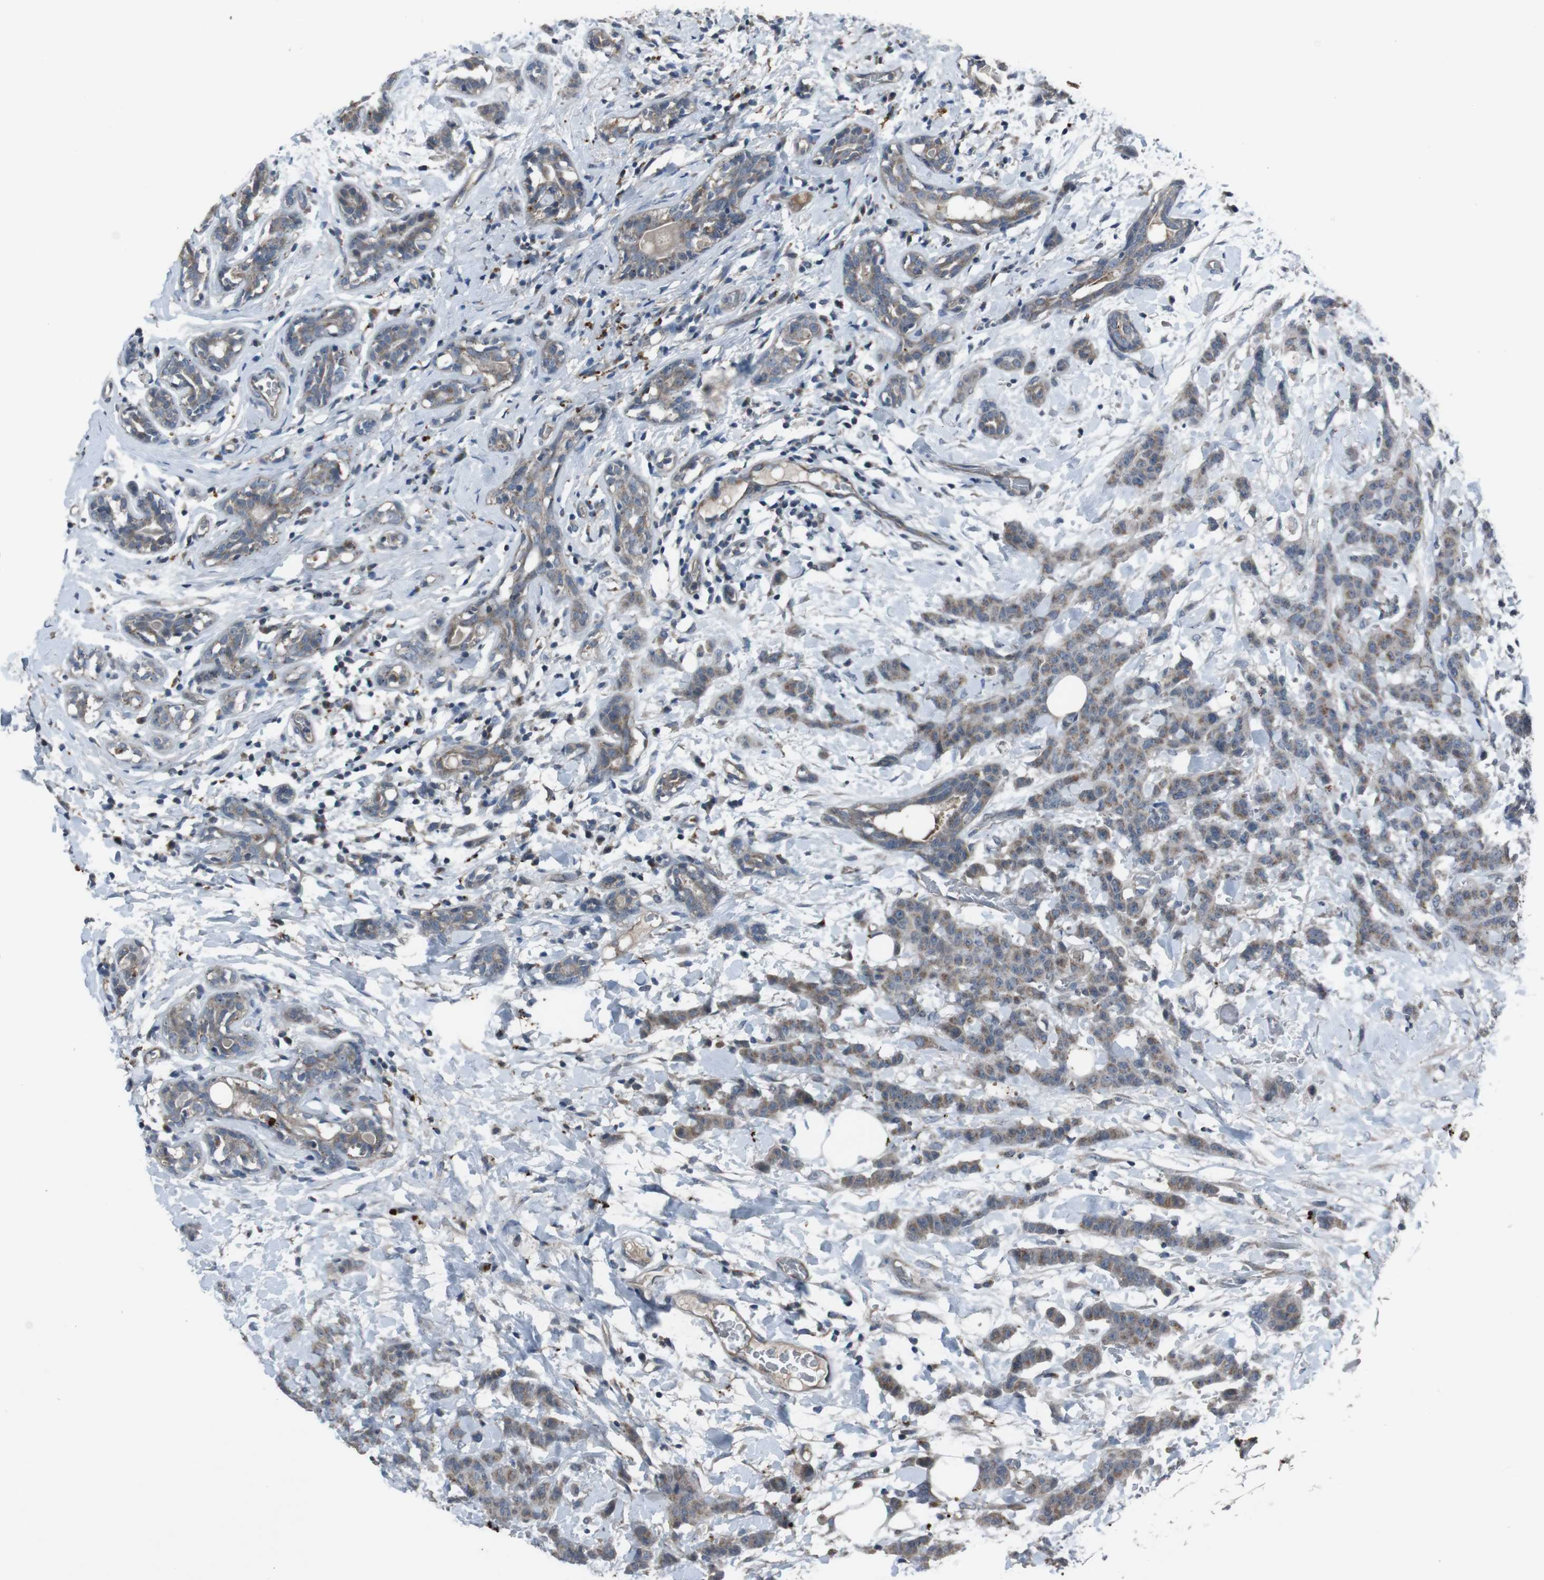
{"staining": {"intensity": "moderate", "quantity": ">75%", "location": "cytoplasmic/membranous"}, "tissue": "breast cancer", "cell_type": "Tumor cells", "image_type": "cancer", "snomed": [{"axis": "morphology", "description": "Normal tissue, NOS"}, {"axis": "morphology", "description": "Duct carcinoma"}, {"axis": "topography", "description": "Breast"}], "caption": "The image reveals immunohistochemical staining of breast cancer. There is moderate cytoplasmic/membranous positivity is present in approximately >75% of tumor cells.", "gene": "EFNA5", "patient": {"sex": "female", "age": 40}}